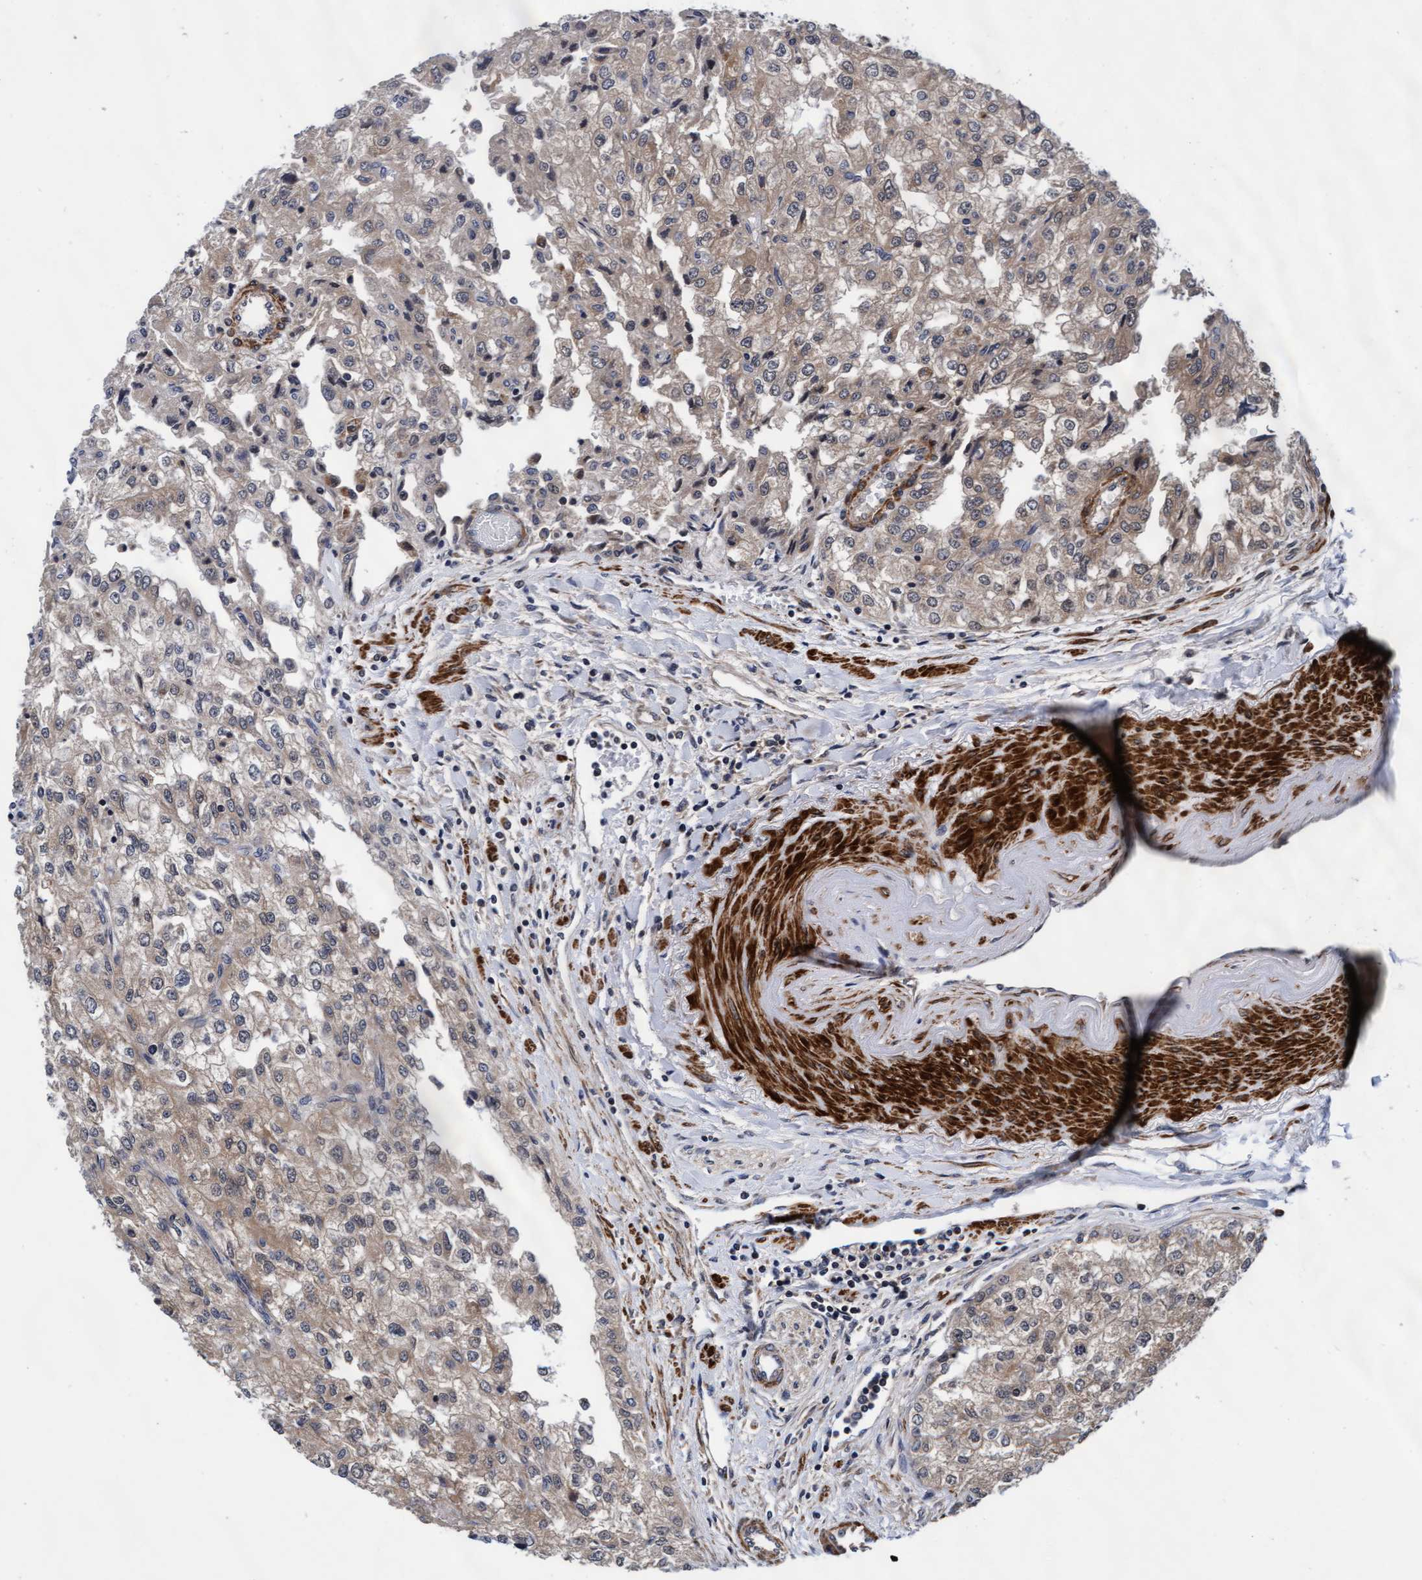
{"staining": {"intensity": "weak", "quantity": ">75%", "location": "cytoplasmic/membranous"}, "tissue": "renal cancer", "cell_type": "Tumor cells", "image_type": "cancer", "snomed": [{"axis": "morphology", "description": "Adenocarcinoma, NOS"}, {"axis": "topography", "description": "Kidney"}], "caption": "High-power microscopy captured an immunohistochemistry histopathology image of renal adenocarcinoma, revealing weak cytoplasmic/membranous staining in about >75% of tumor cells.", "gene": "EFCAB13", "patient": {"sex": "female", "age": 54}}